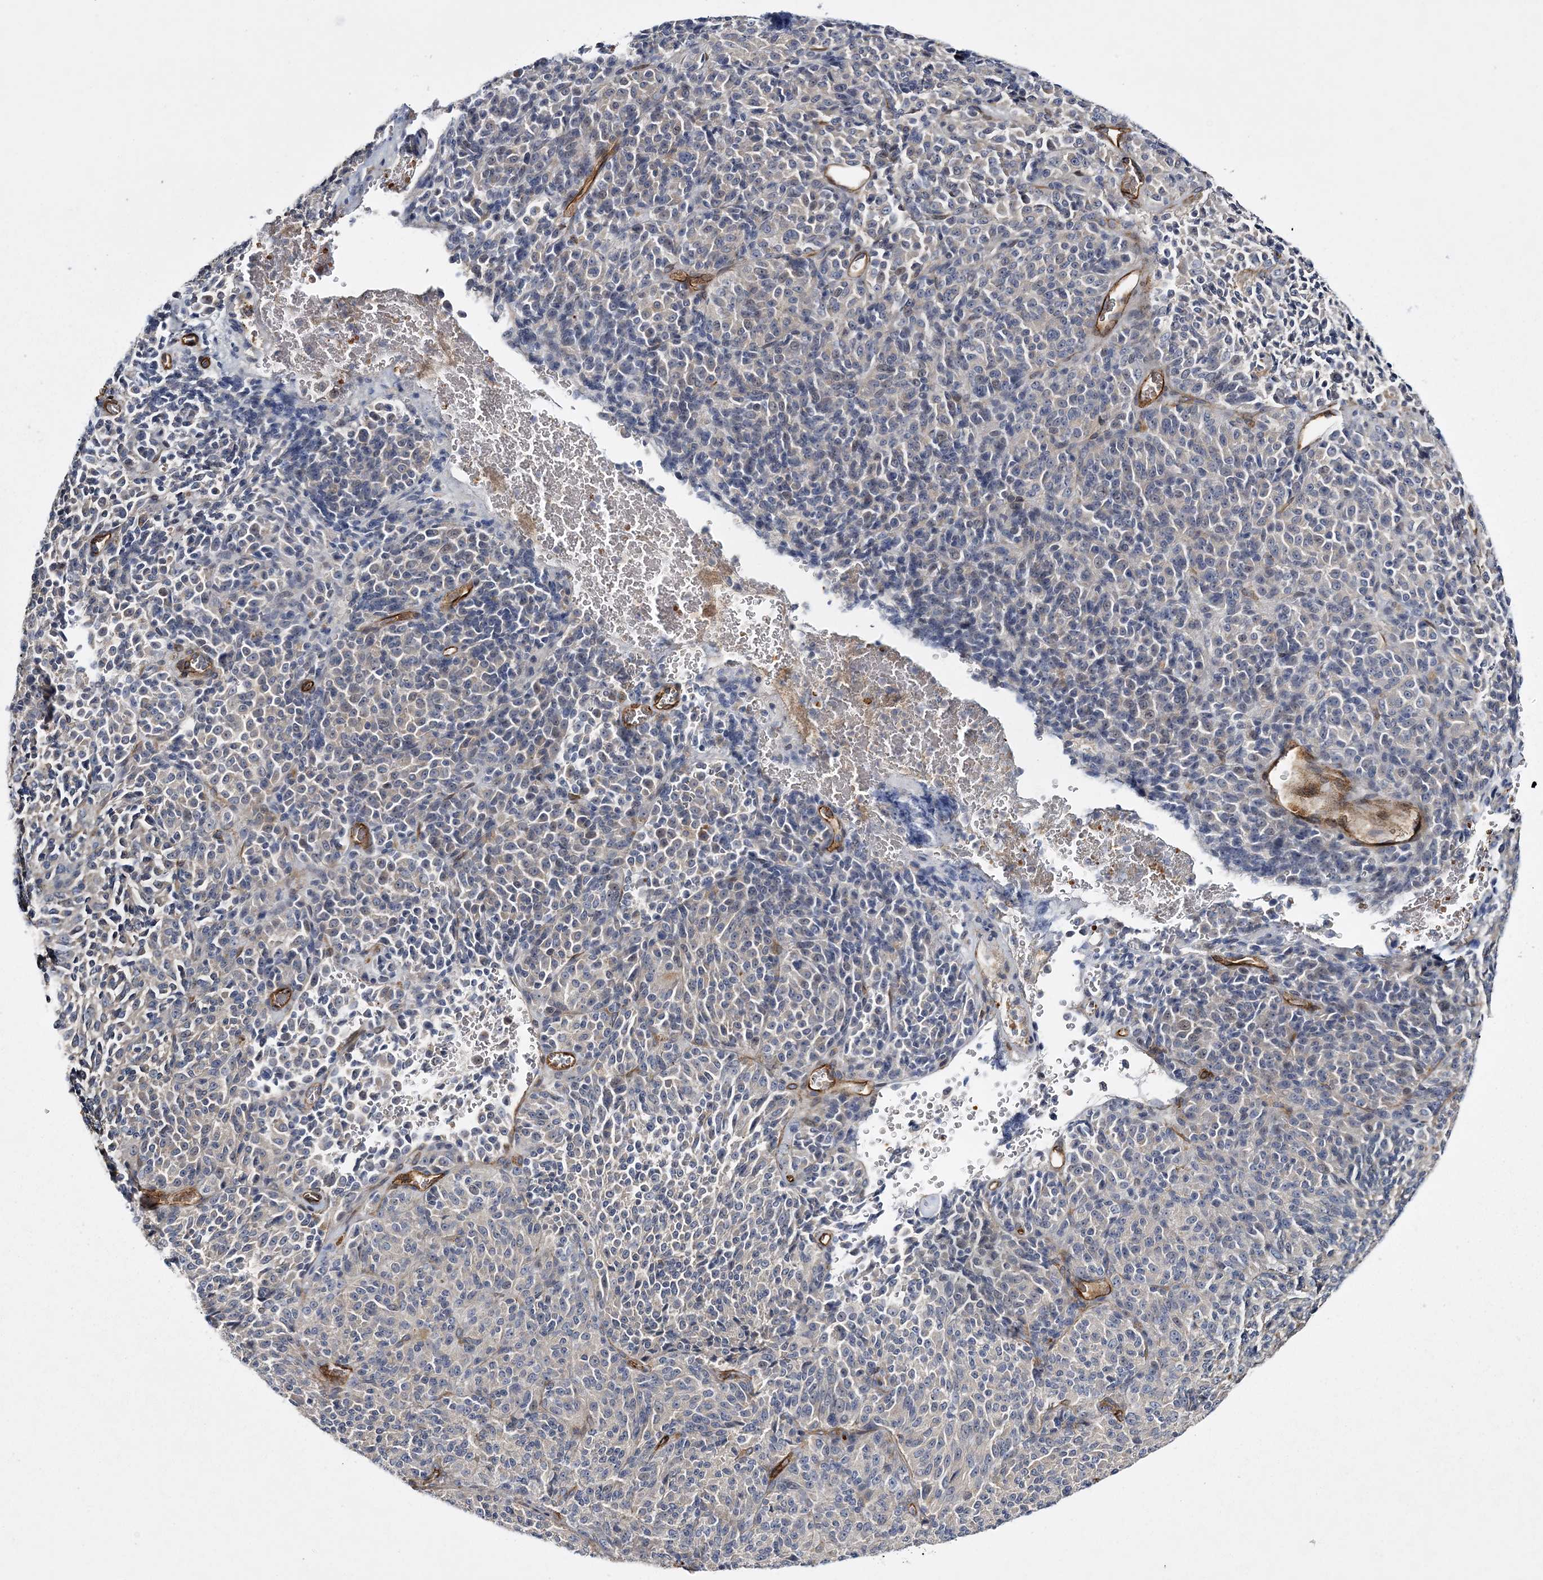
{"staining": {"intensity": "negative", "quantity": "none", "location": "none"}, "tissue": "melanoma", "cell_type": "Tumor cells", "image_type": "cancer", "snomed": [{"axis": "morphology", "description": "Malignant melanoma, Metastatic site"}, {"axis": "topography", "description": "Brain"}], "caption": "Image shows no significant protein expression in tumor cells of malignant melanoma (metastatic site). (DAB IHC visualized using brightfield microscopy, high magnification).", "gene": "CALN1", "patient": {"sex": "female", "age": 56}}